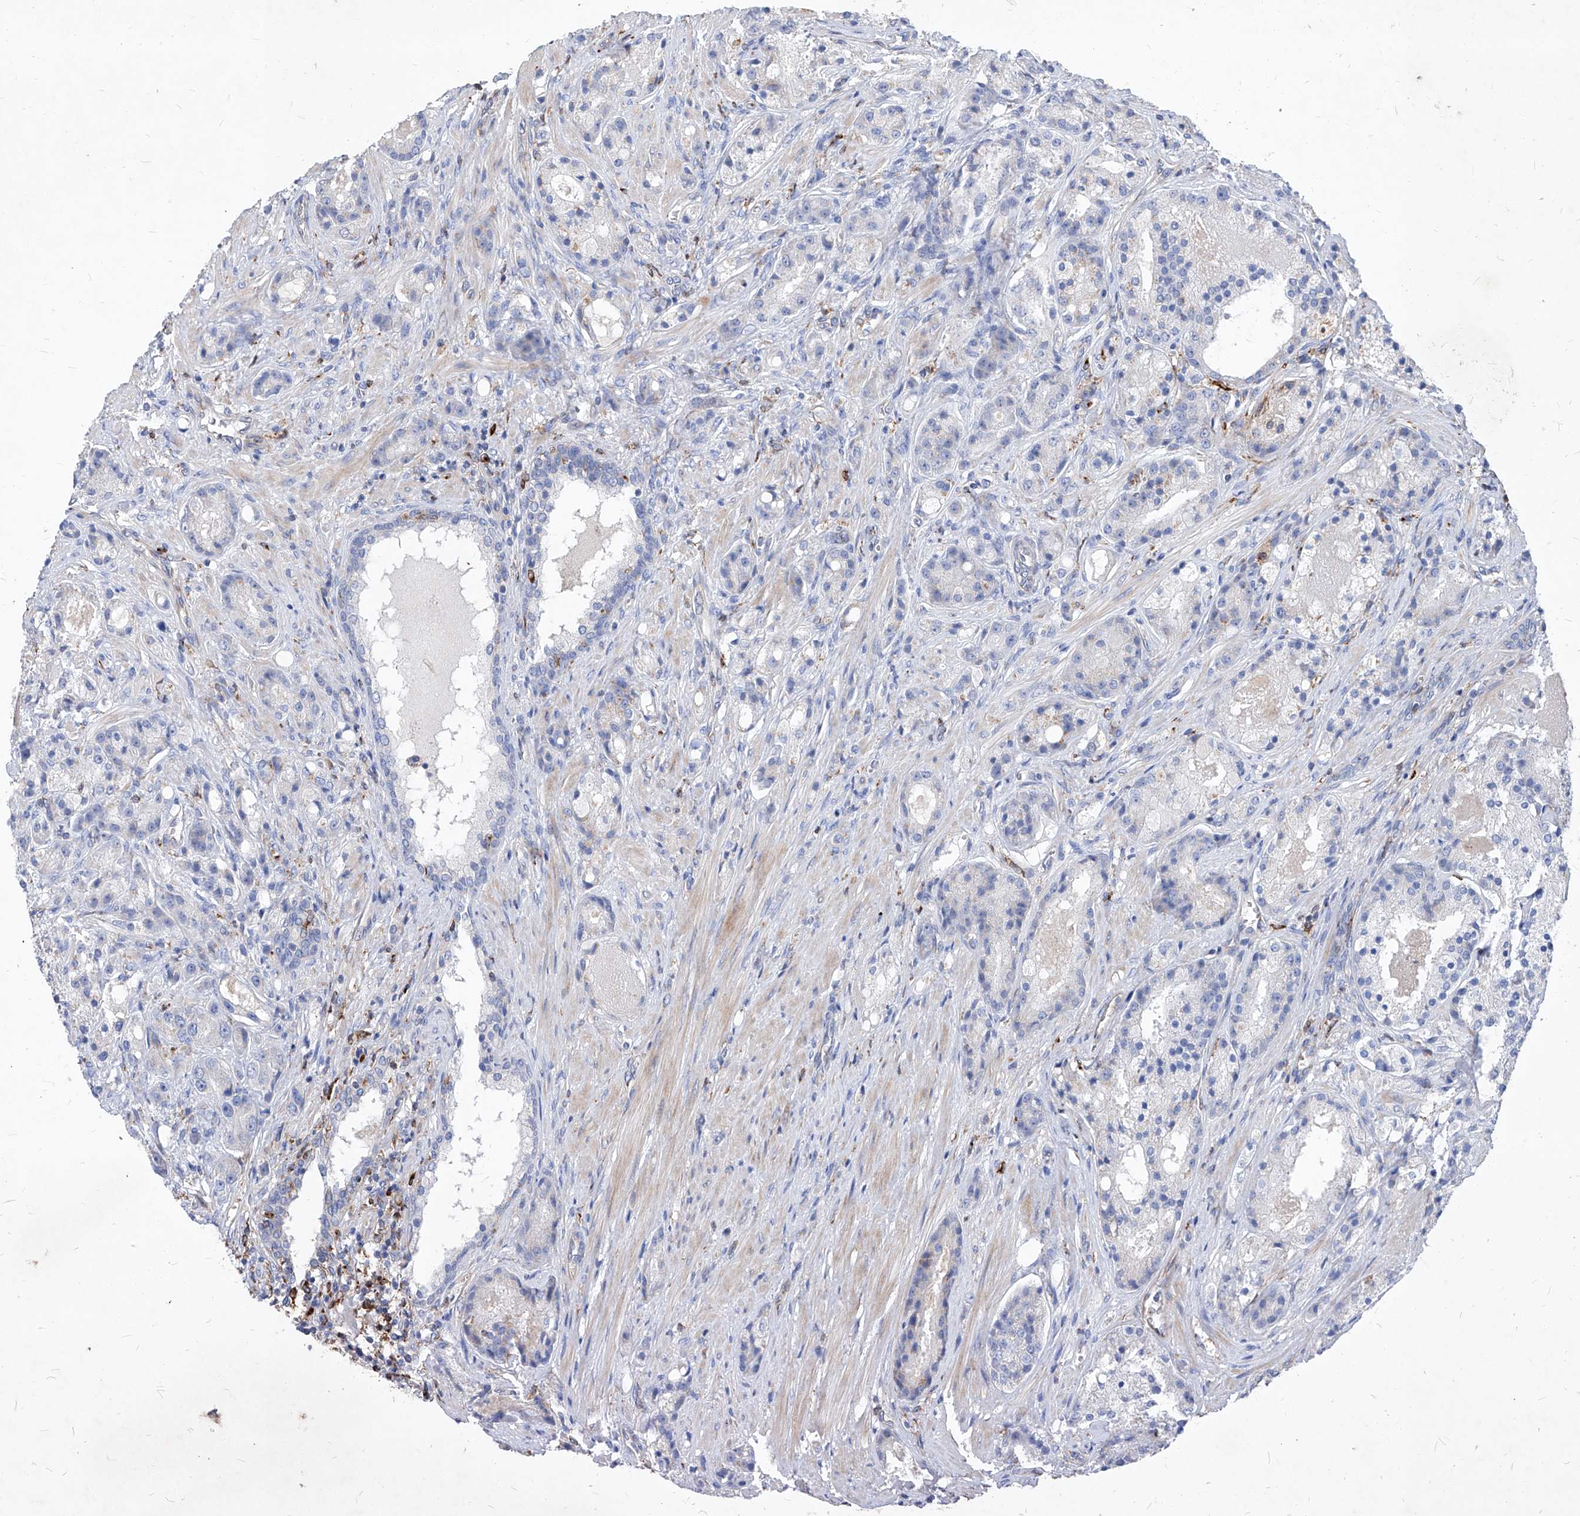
{"staining": {"intensity": "negative", "quantity": "none", "location": "none"}, "tissue": "prostate cancer", "cell_type": "Tumor cells", "image_type": "cancer", "snomed": [{"axis": "morphology", "description": "Adenocarcinoma, High grade"}, {"axis": "topography", "description": "Prostate"}], "caption": "This is a histopathology image of immunohistochemistry (IHC) staining of prostate high-grade adenocarcinoma, which shows no positivity in tumor cells. The staining is performed using DAB (3,3'-diaminobenzidine) brown chromogen with nuclei counter-stained in using hematoxylin.", "gene": "UBOX5", "patient": {"sex": "male", "age": 60}}